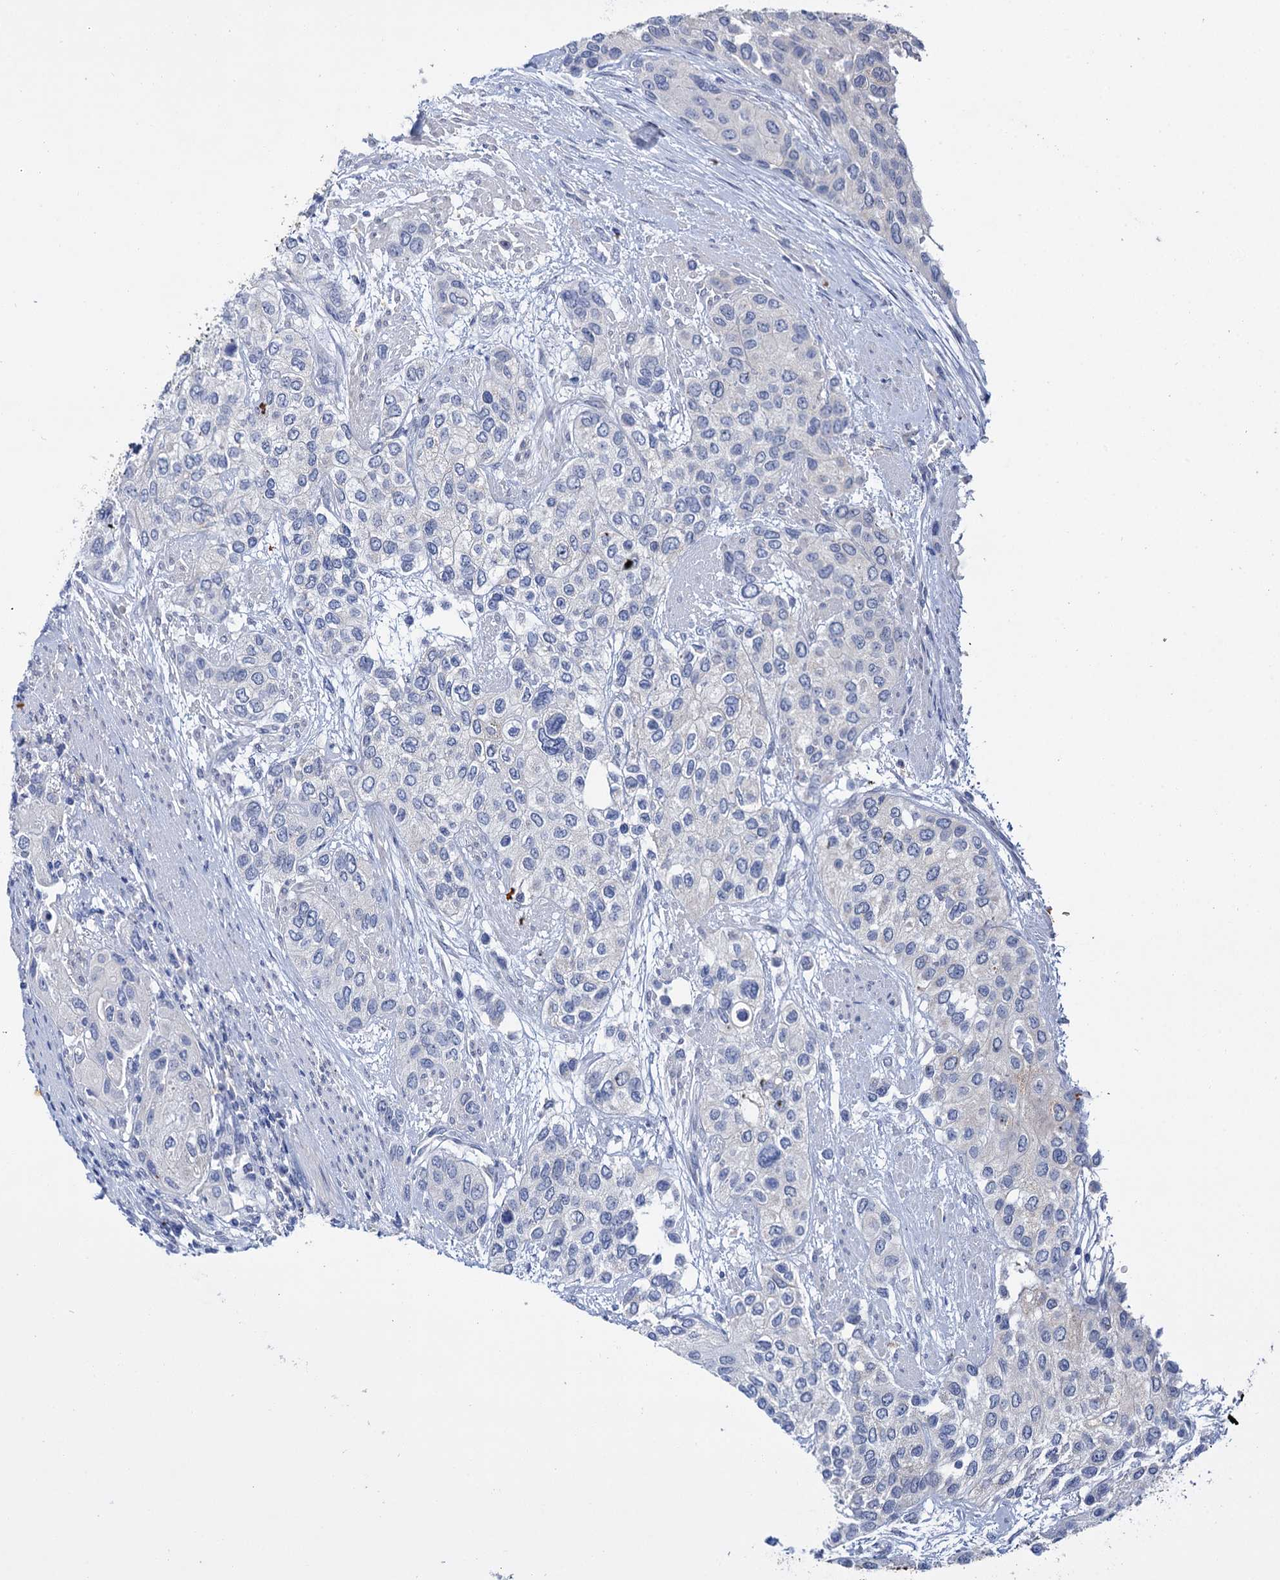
{"staining": {"intensity": "negative", "quantity": "none", "location": "none"}, "tissue": "urothelial cancer", "cell_type": "Tumor cells", "image_type": "cancer", "snomed": [{"axis": "morphology", "description": "Normal tissue, NOS"}, {"axis": "morphology", "description": "Urothelial carcinoma, High grade"}, {"axis": "topography", "description": "Vascular tissue"}, {"axis": "topography", "description": "Urinary bladder"}], "caption": "High power microscopy image of an IHC micrograph of urothelial carcinoma (high-grade), revealing no significant staining in tumor cells.", "gene": "LYZL4", "patient": {"sex": "female", "age": 56}}